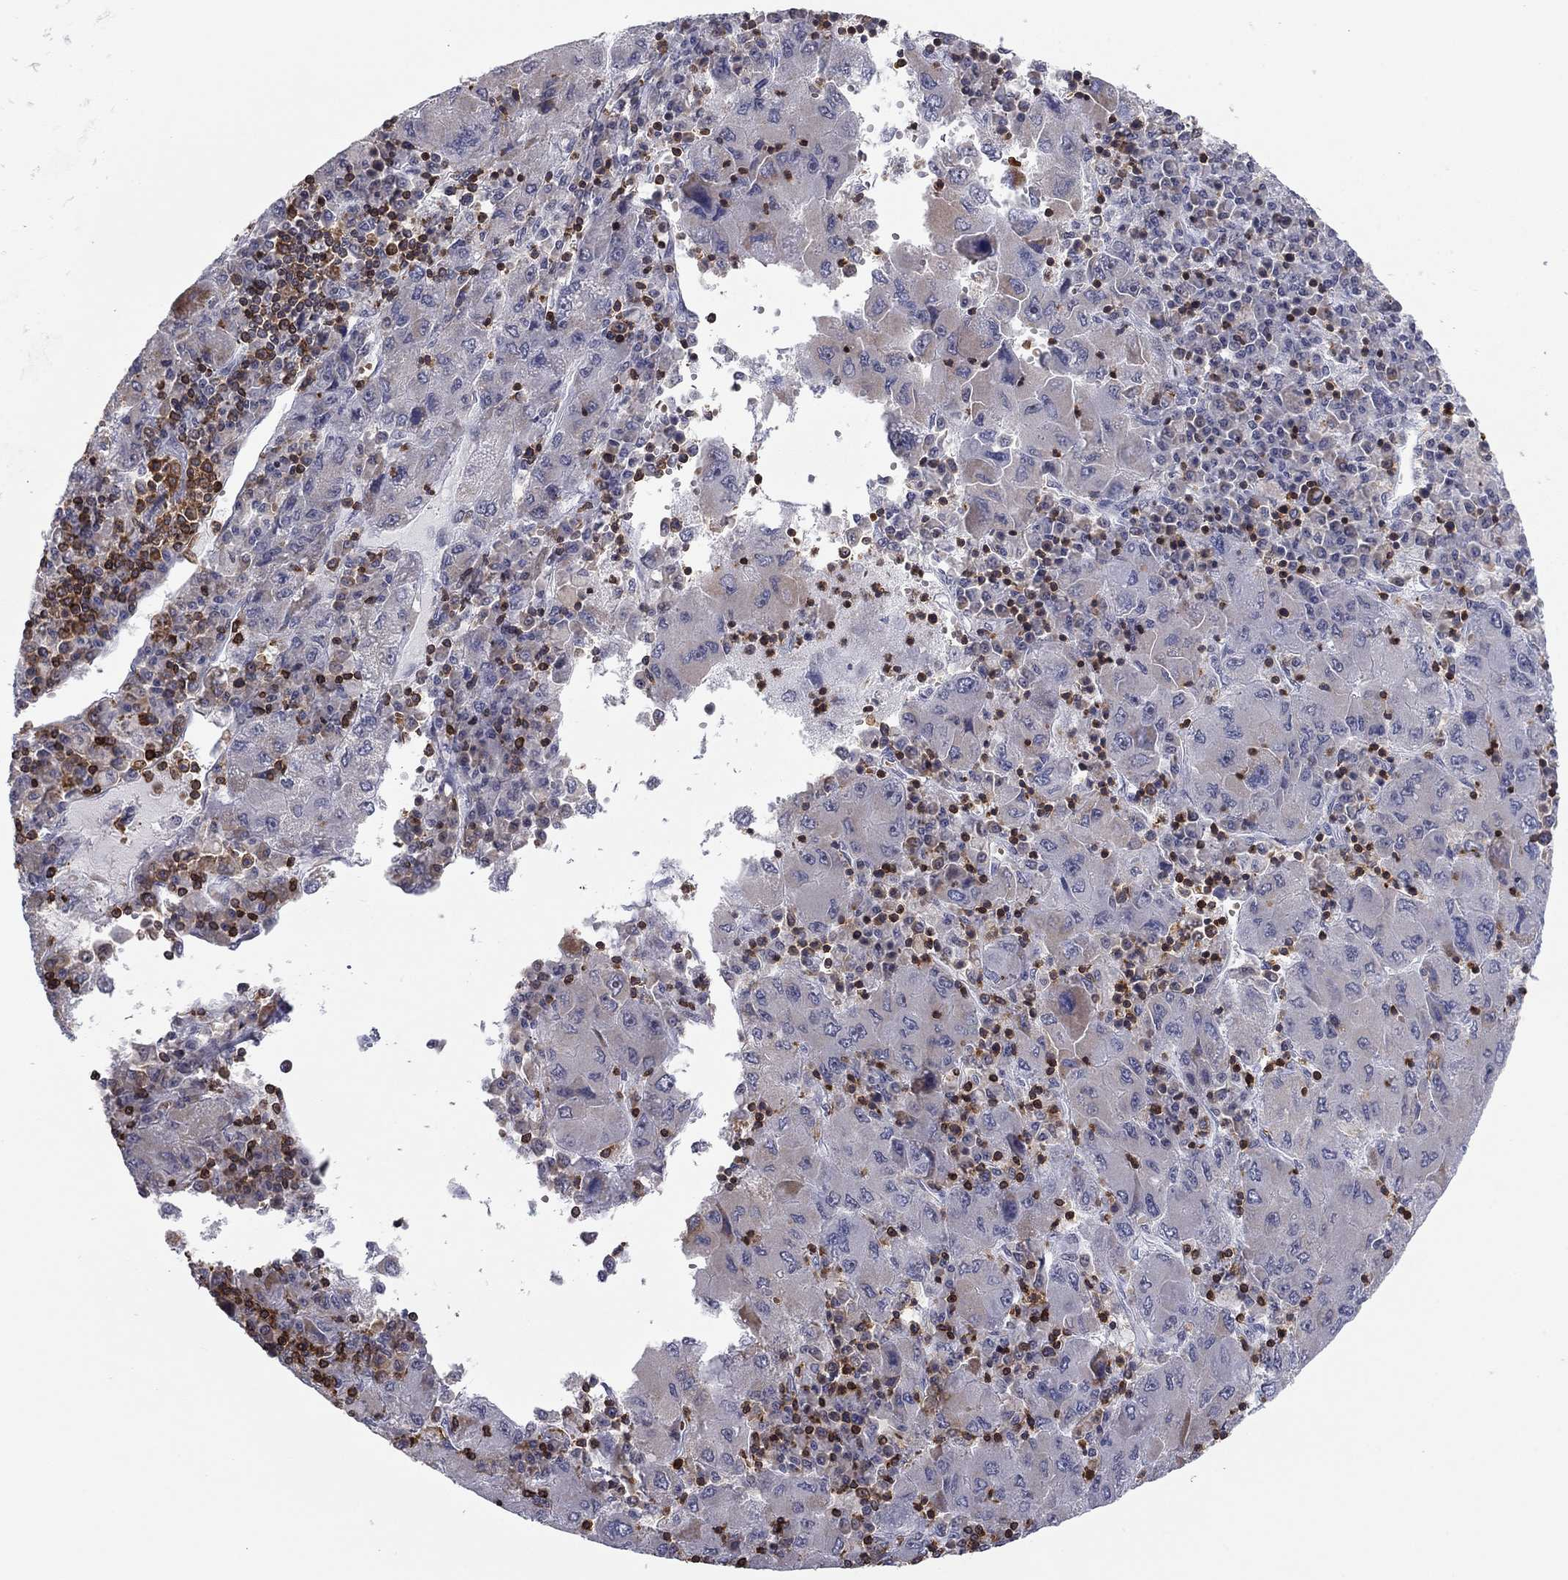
{"staining": {"intensity": "weak", "quantity": "<25%", "location": "cytoplasmic/membranous"}, "tissue": "liver cancer", "cell_type": "Tumor cells", "image_type": "cancer", "snomed": [{"axis": "morphology", "description": "Carcinoma, Hepatocellular, NOS"}, {"axis": "topography", "description": "Liver"}], "caption": "Immunohistochemistry (IHC) photomicrograph of human hepatocellular carcinoma (liver) stained for a protein (brown), which displays no expression in tumor cells. Brightfield microscopy of immunohistochemistry (IHC) stained with DAB (brown) and hematoxylin (blue), captured at high magnification.", "gene": "ARHGAP27", "patient": {"sex": "male", "age": 75}}